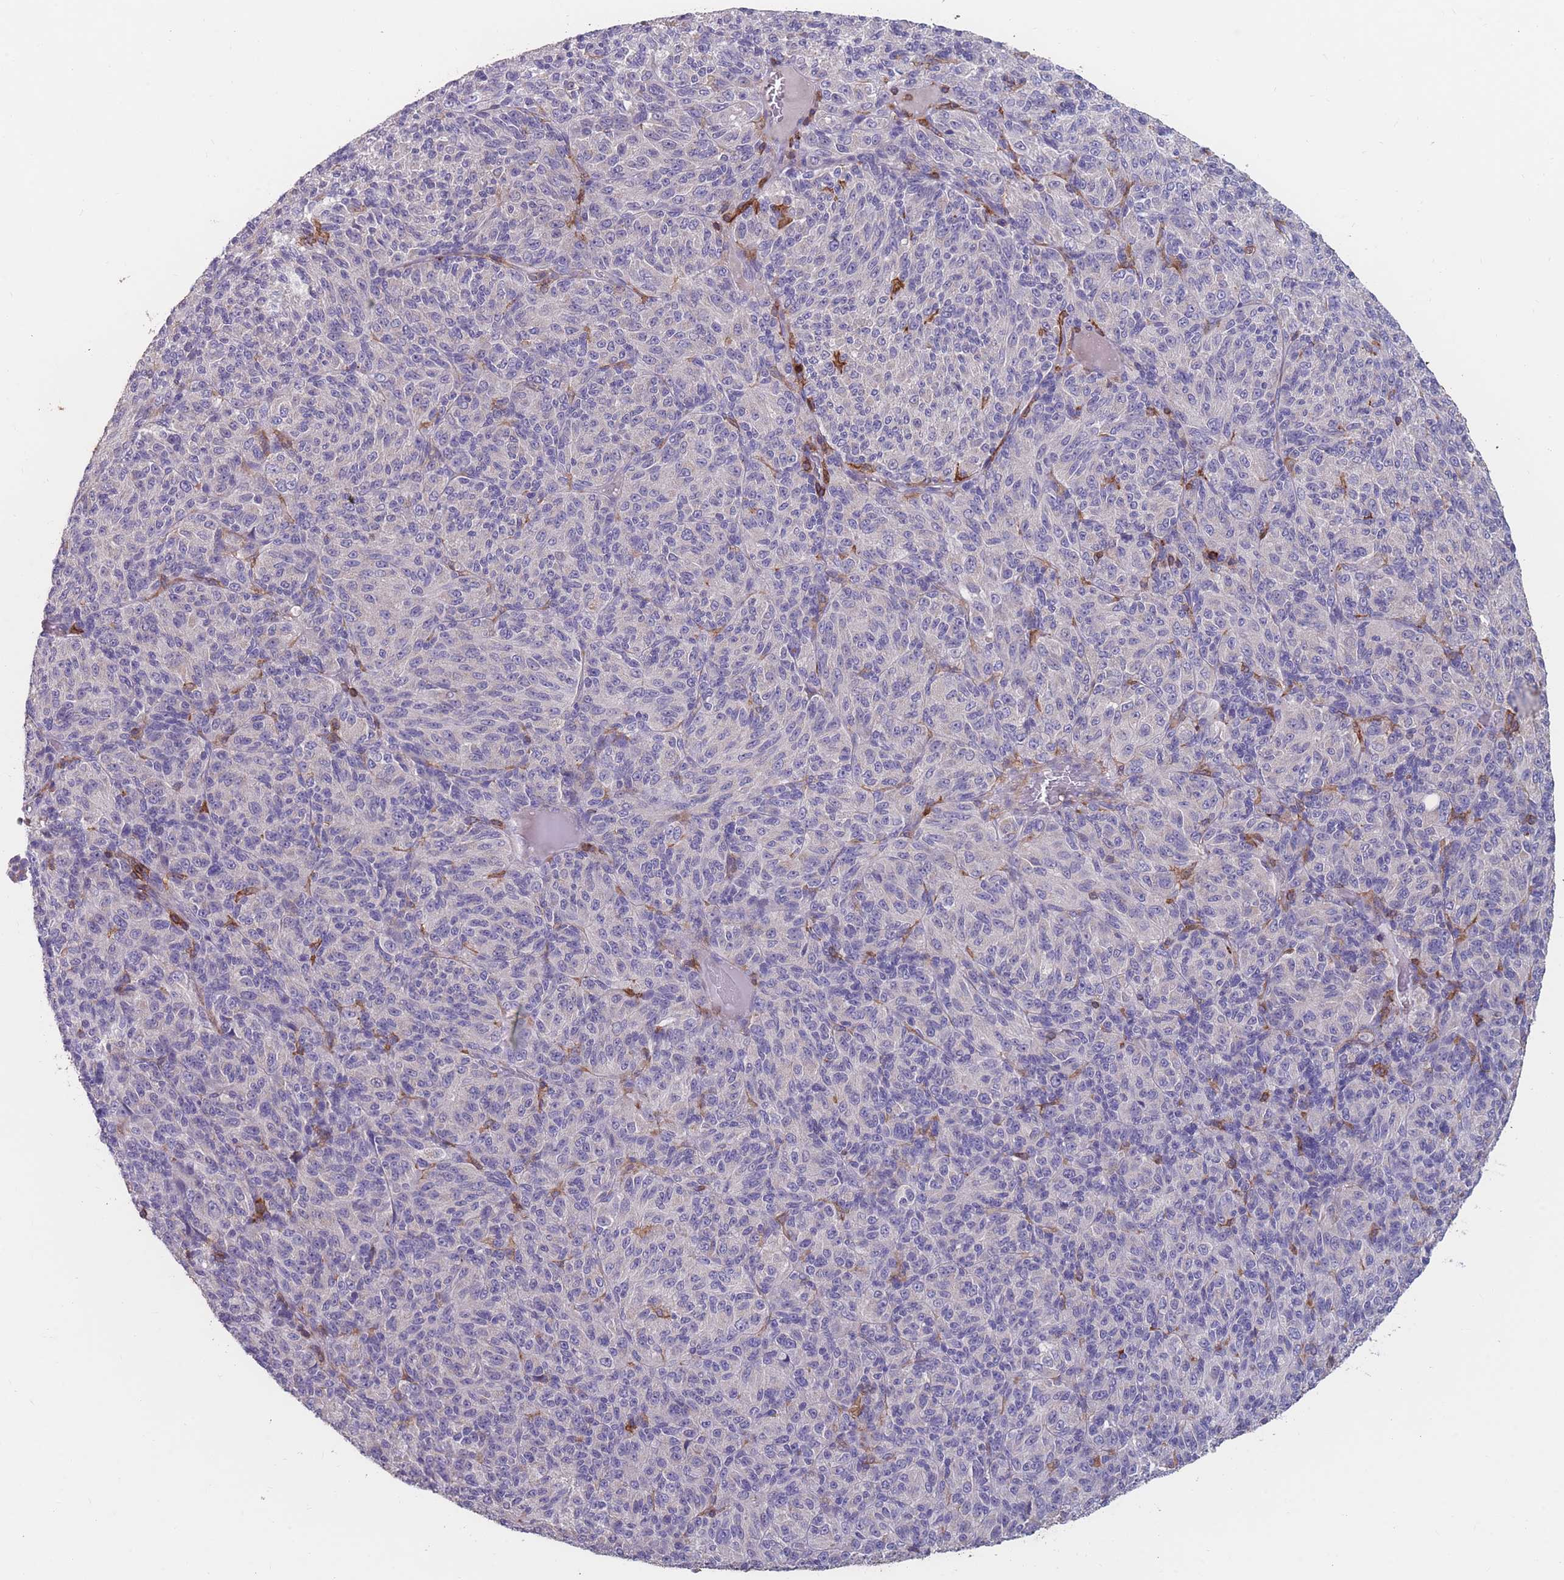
{"staining": {"intensity": "negative", "quantity": "none", "location": "none"}, "tissue": "melanoma", "cell_type": "Tumor cells", "image_type": "cancer", "snomed": [{"axis": "morphology", "description": "Malignant melanoma, Metastatic site"}, {"axis": "topography", "description": "Brain"}], "caption": "Immunohistochemistry (IHC) micrograph of melanoma stained for a protein (brown), which displays no expression in tumor cells. The staining is performed using DAB (3,3'-diaminobenzidine) brown chromogen with nuclei counter-stained in using hematoxylin.", "gene": "CD33", "patient": {"sex": "female", "age": 56}}